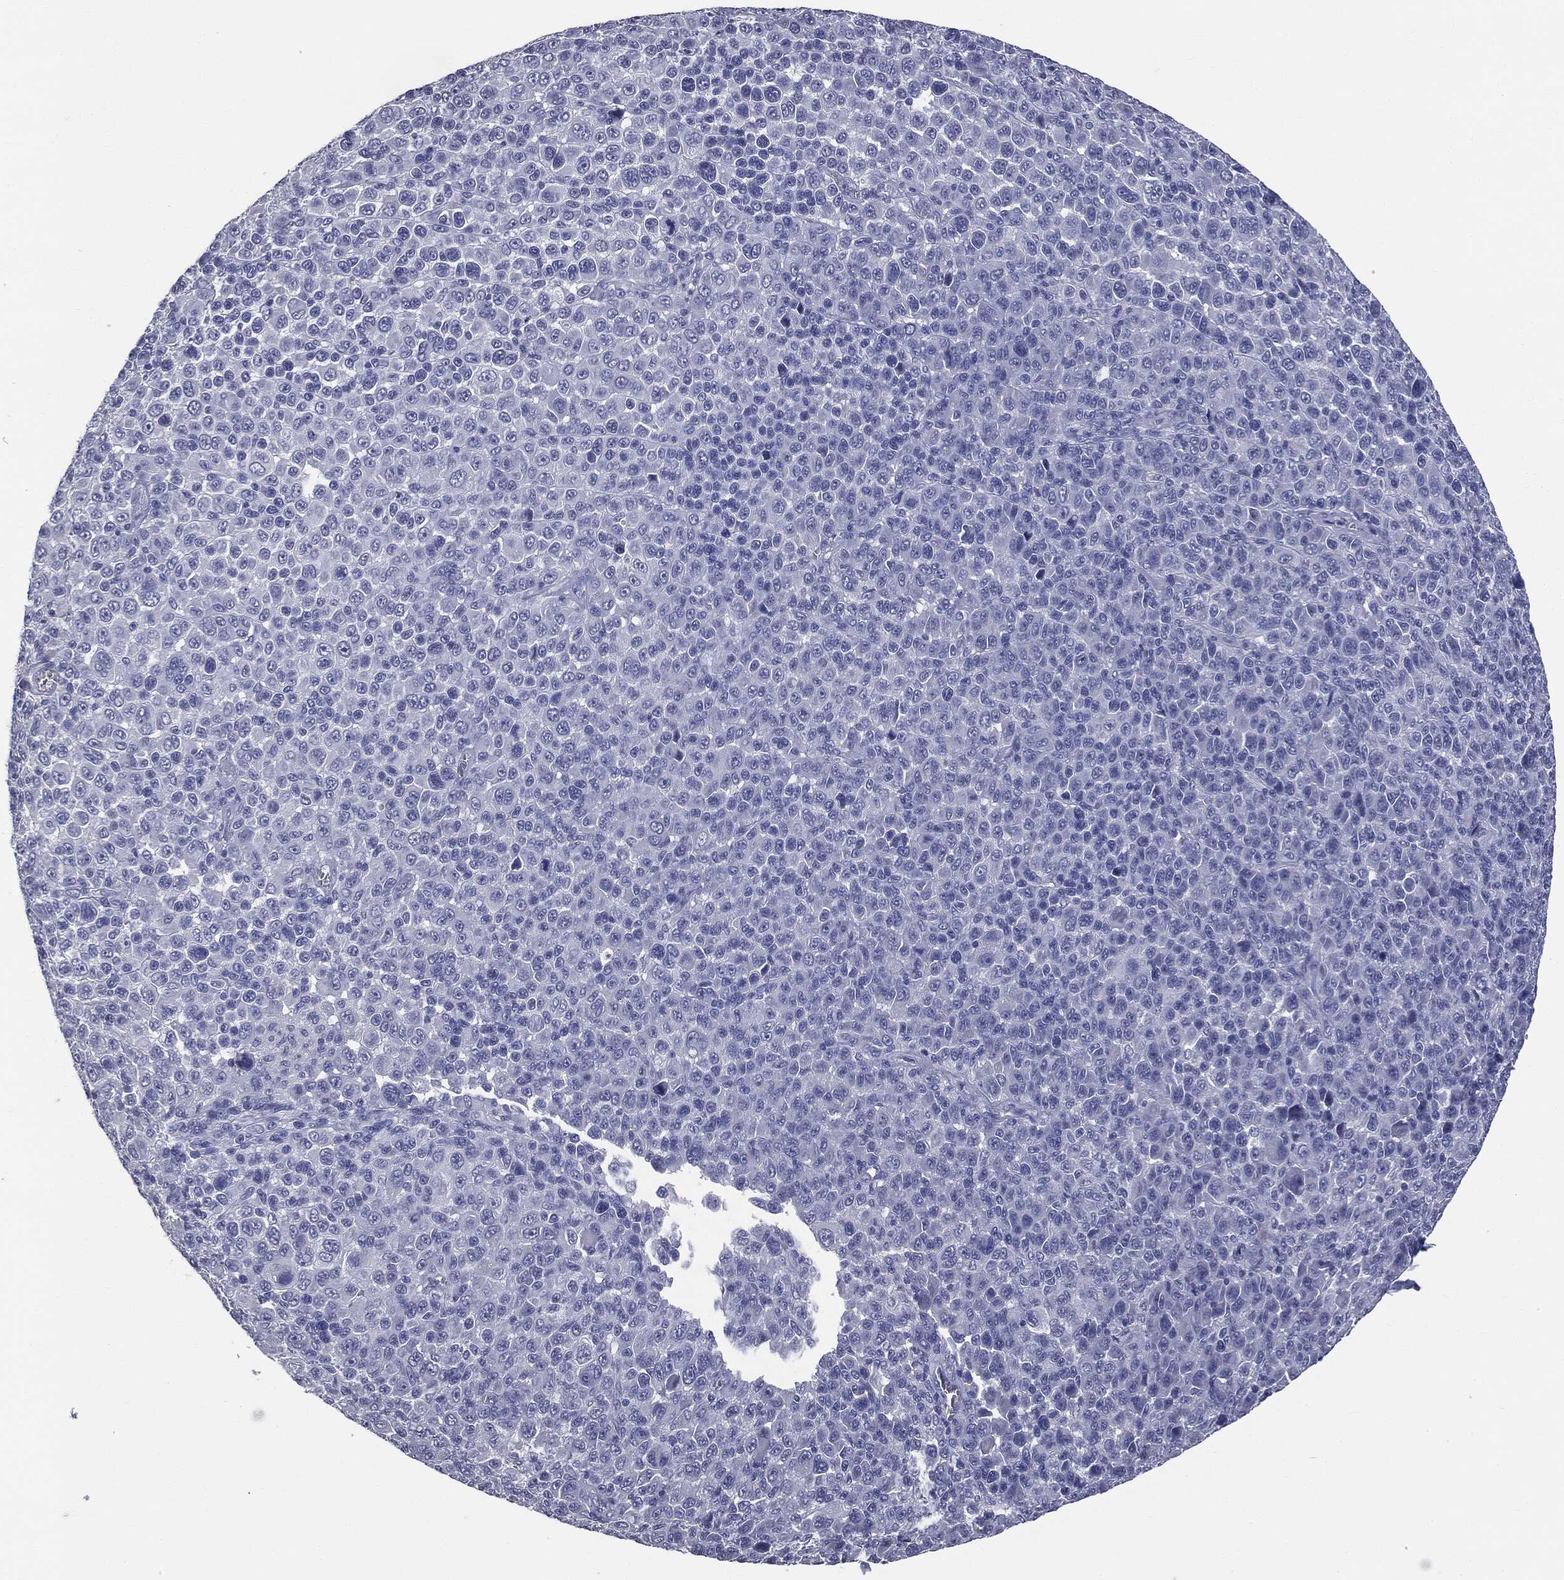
{"staining": {"intensity": "negative", "quantity": "none", "location": "none"}, "tissue": "melanoma", "cell_type": "Tumor cells", "image_type": "cancer", "snomed": [{"axis": "morphology", "description": "Malignant melanoma, NOS"}, {"axis": "topography", "description": "Skin"}], "caption": "Human melanoma stained for a protein using IHC reveals no staining in tumor cells.", "gene": "AFP", "patient": {"sex": "female", "age": 57}}